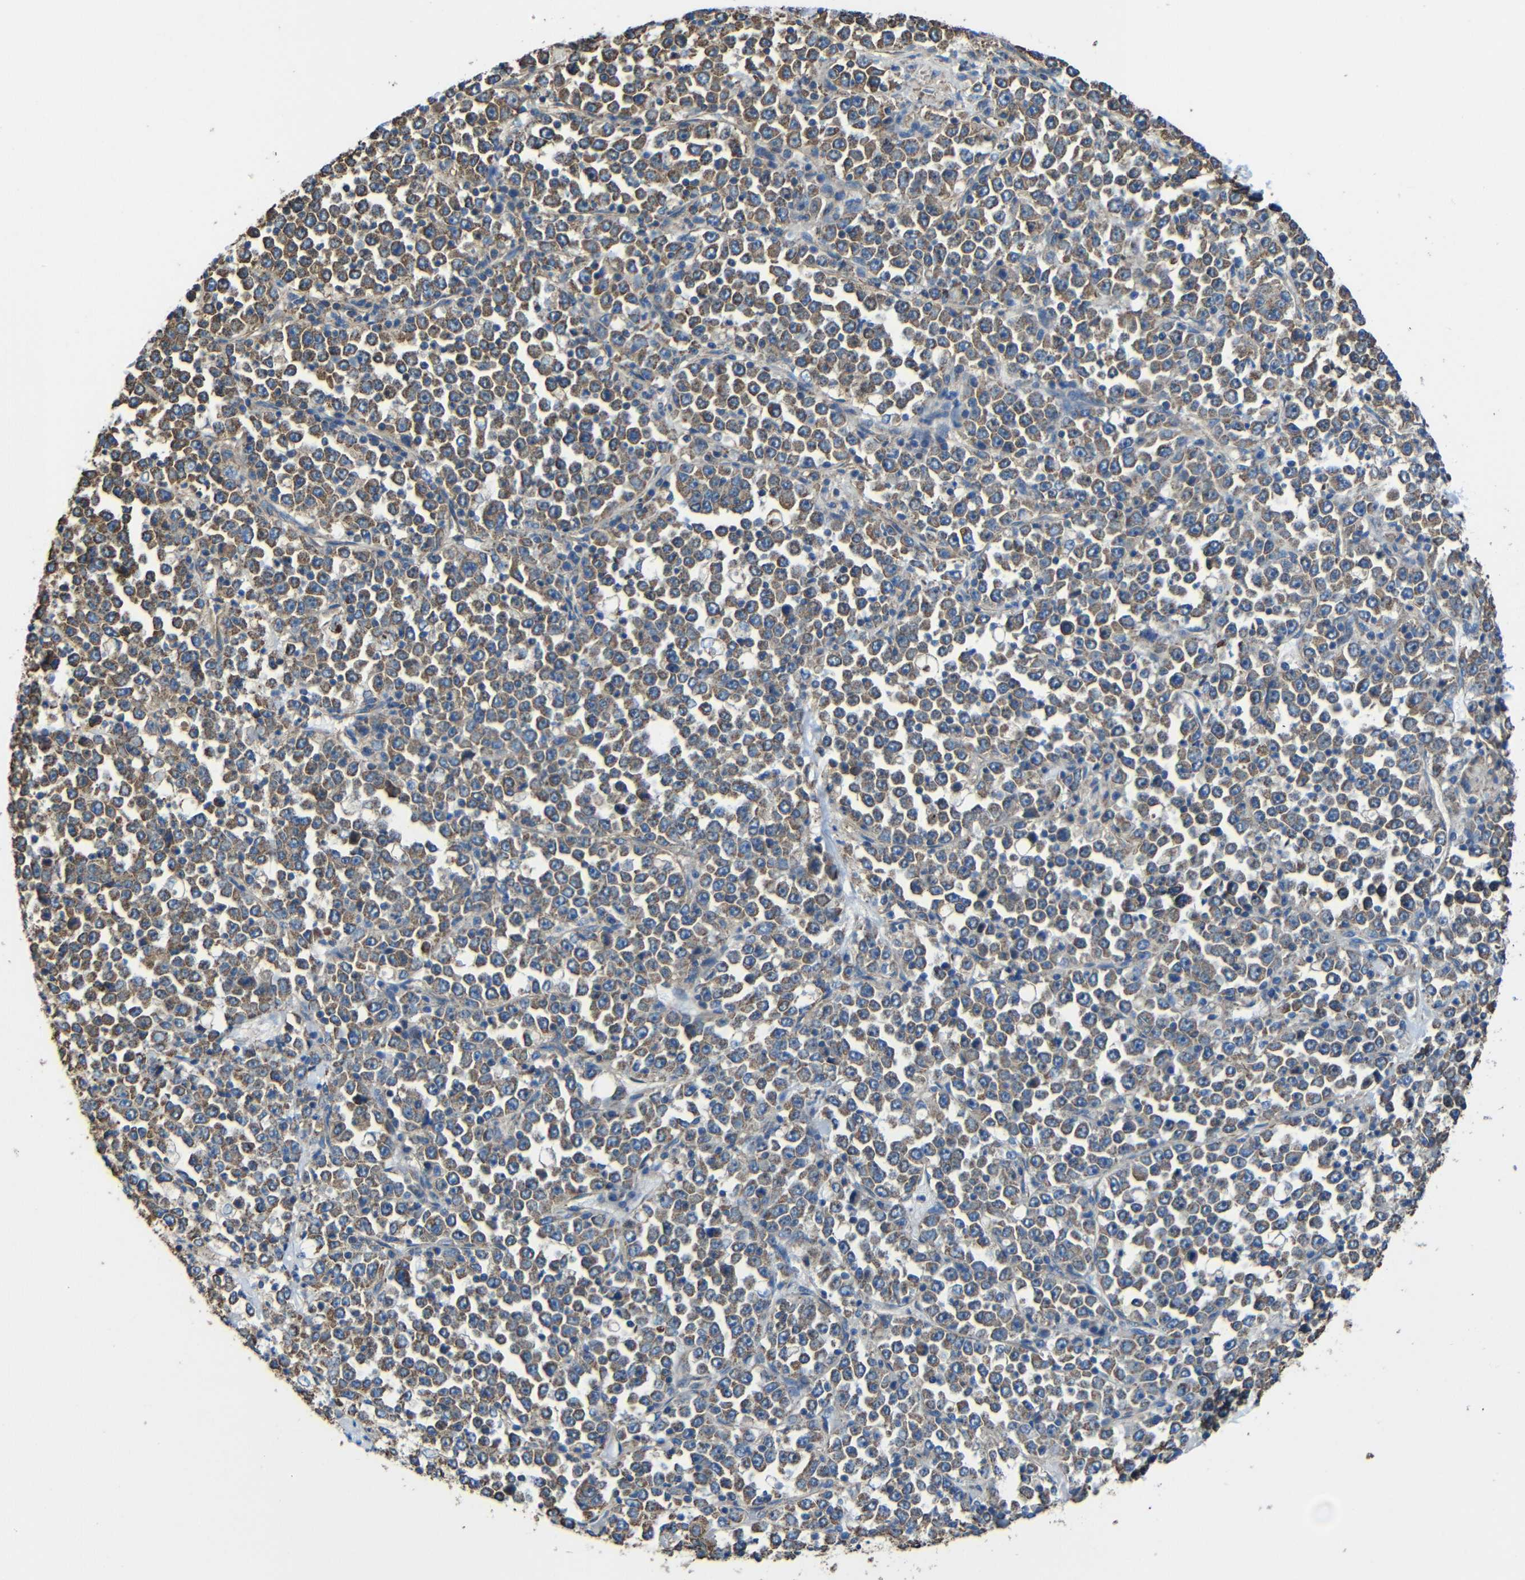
{"staining": {"intensity": "moderate", "quantity": ">75%", "location": "cytoplasmic/membranous"}, "tissue": "stomach cancer", "cell_type": "Tumor cells", "image_type": "cancer", "snomed": [{"axis": "morphology", "description": "Normal tissue, NOS"}, {"axis": "morphology", "description": "Adenocarcinoma, NOS"}, {"axis": "topography", "description": "Stomach, upper"}, {"axis": "topography", "description": "Stomach"}], "caption": "Tumor cells display moderate cytoplasmic/membranous expression in approximately >75% of cells in stomach cancer (adenocarcinoma). (Stains: DAB (3,3'-diaminobenzidine) in brown, nuclei in blue, Microscopy: brightfield microscopy at high magnification).", "gene": "INTS6L", "patient": {"sex": "male", "age": 59}}